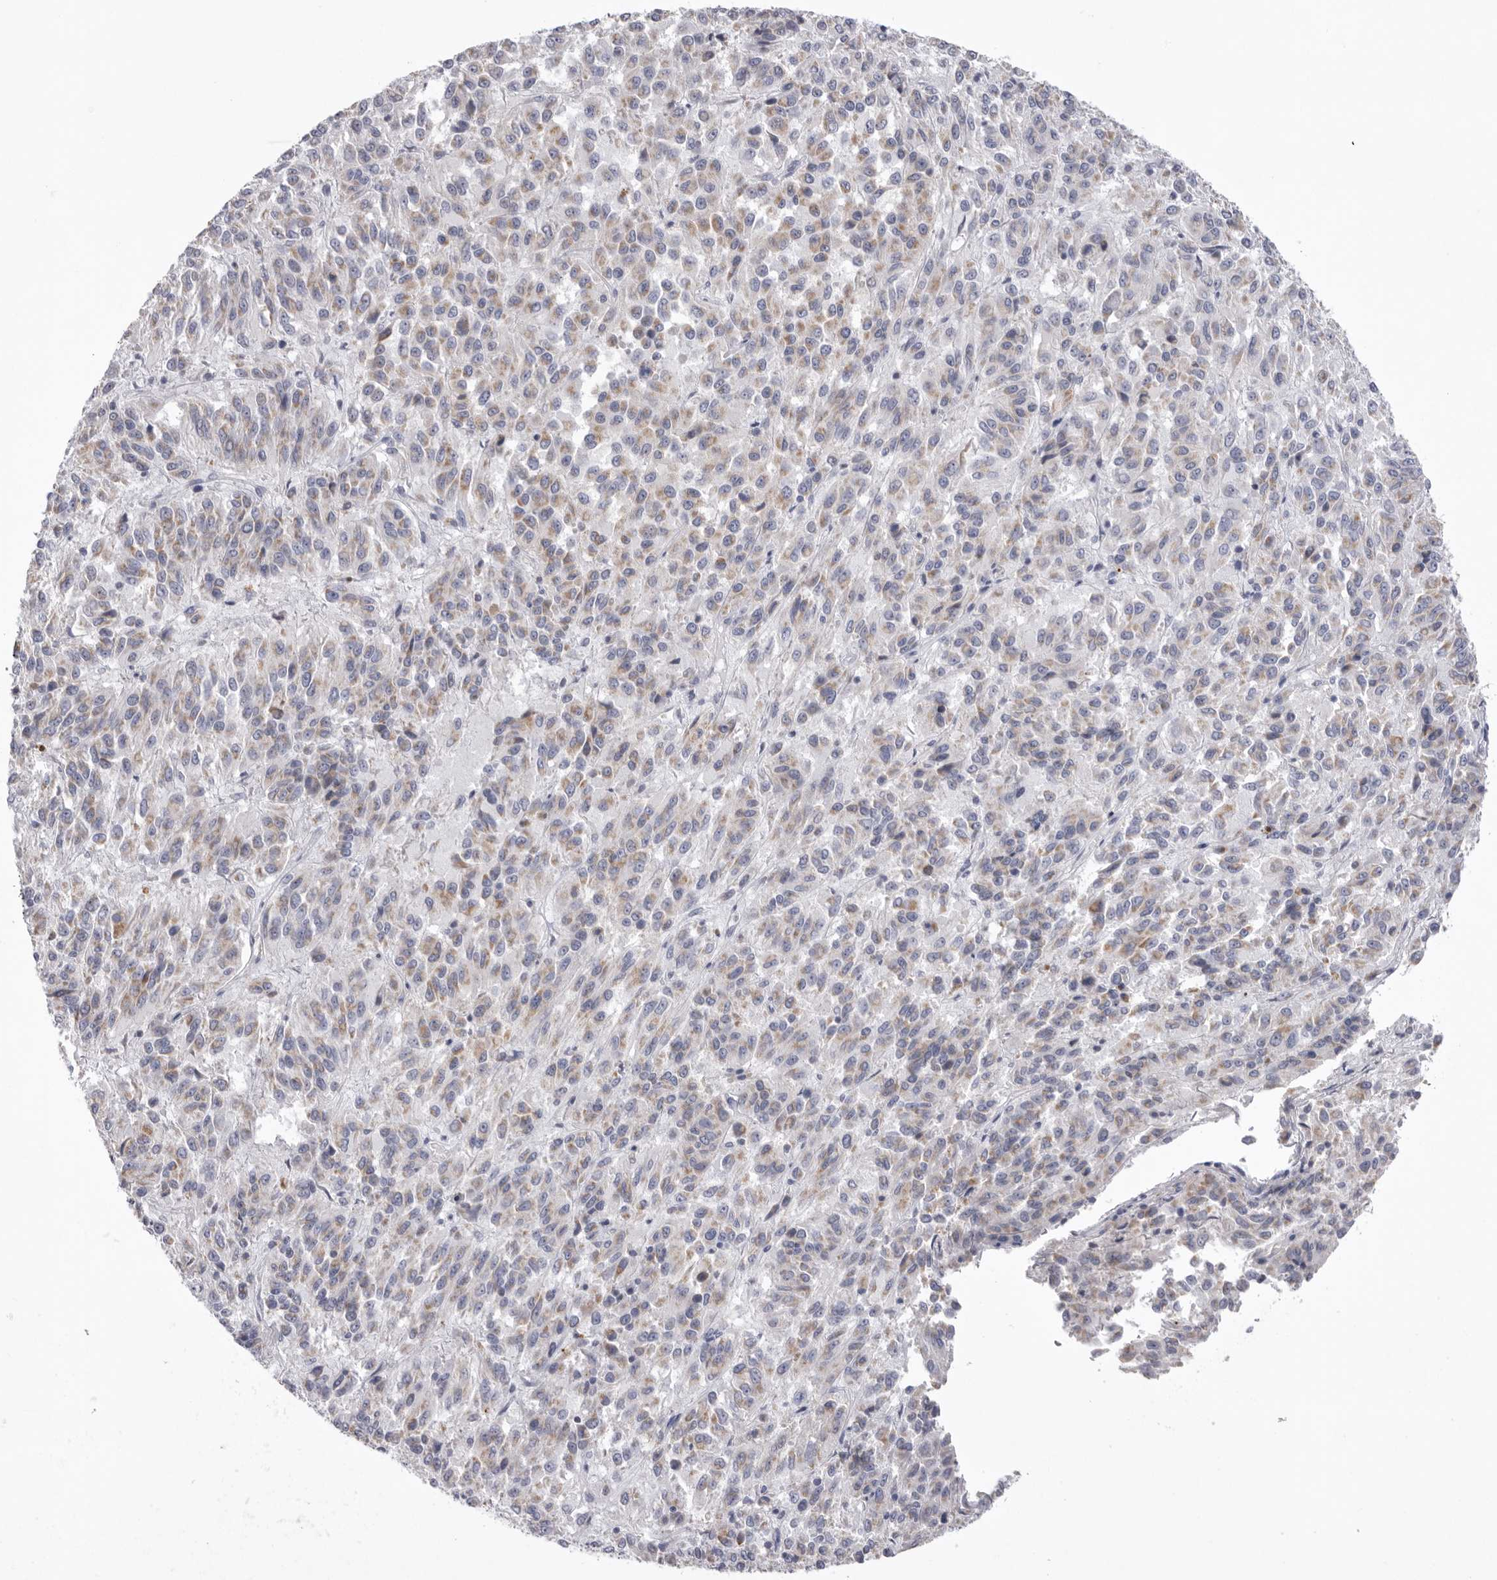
{"staining": {"intensity": "weak", "quantity": "25%-75%", "location": "cytoplasmic/membranous"}, "tissue": "melanoma", "cell_type": "Tumor cells", "image_type": "cancer", "snomed": [{"axis": "morphology", "description": "Malignant melanoma, Metastatic site"}, {"axis": "topography", "description": "Lung"}], "caption": "This is a micrograph of IHC staining of melanoma, which shows weak expression in the cytoplasmic/membranous of tumor cells.", "gene": "VDAC3", "patient": {"sex": "male", "age": 64}}